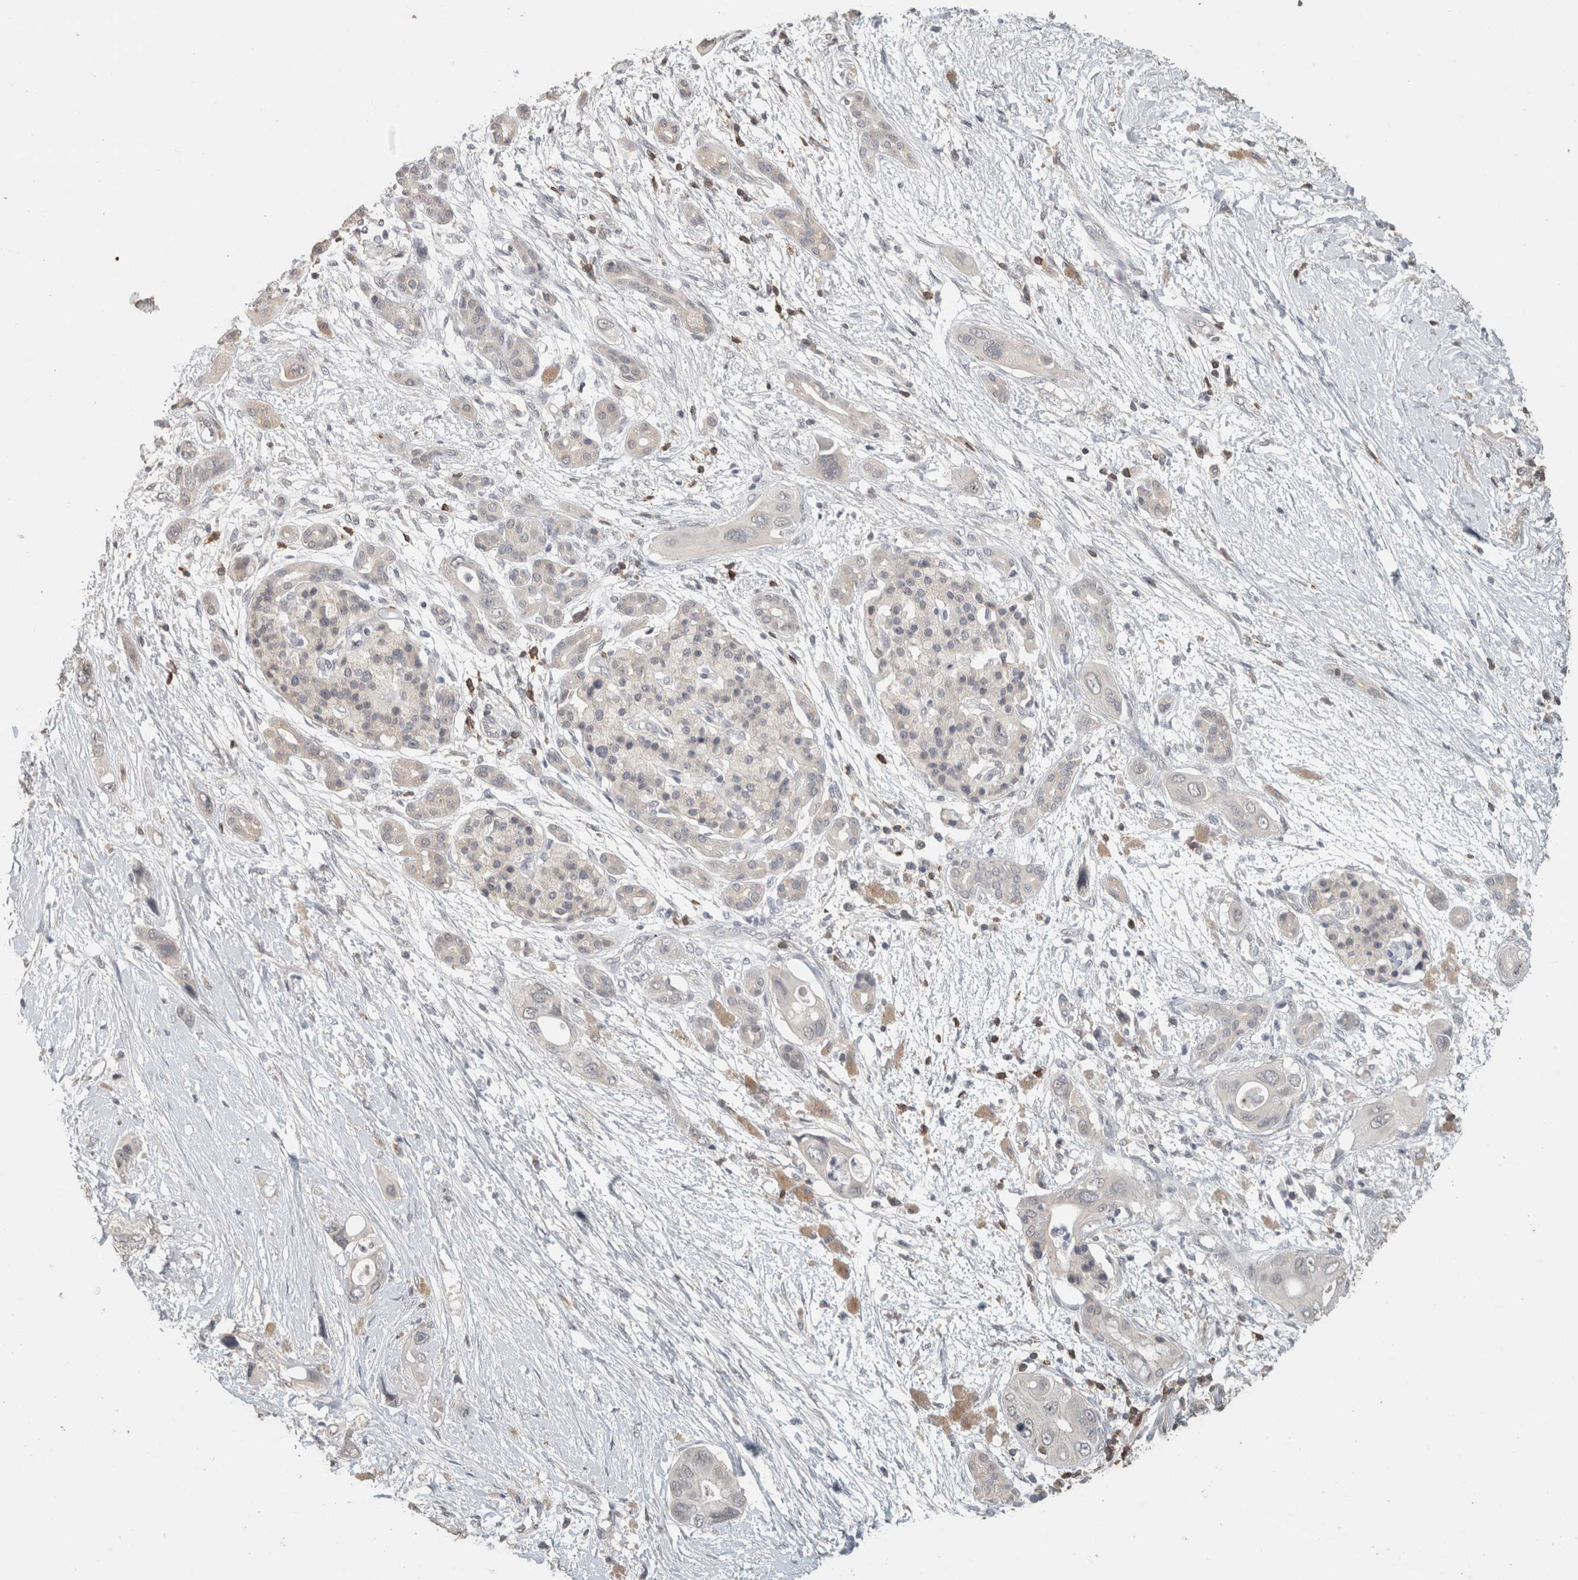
{"staining": {"intensity": "negative", "quantity": "none", "location": "none"}, "tissue": "pancreatic cancer", "cell_type": "Tumor cells", "image_type": "cancer", "snomed": [{"axis": "morphology", "description": "Adenocarcinoma, NOS"}, {"axis": "topography", "description": "Pancreas"}], "caption": "High power microscopy histopathology image of an immunohistochemistry photomicrograph of adenocarcinoma (pancreatic), revealing no significant expression in tumor cells.", "gene": "TRAT1", "patient": {"sex": "male", "age": 66}}